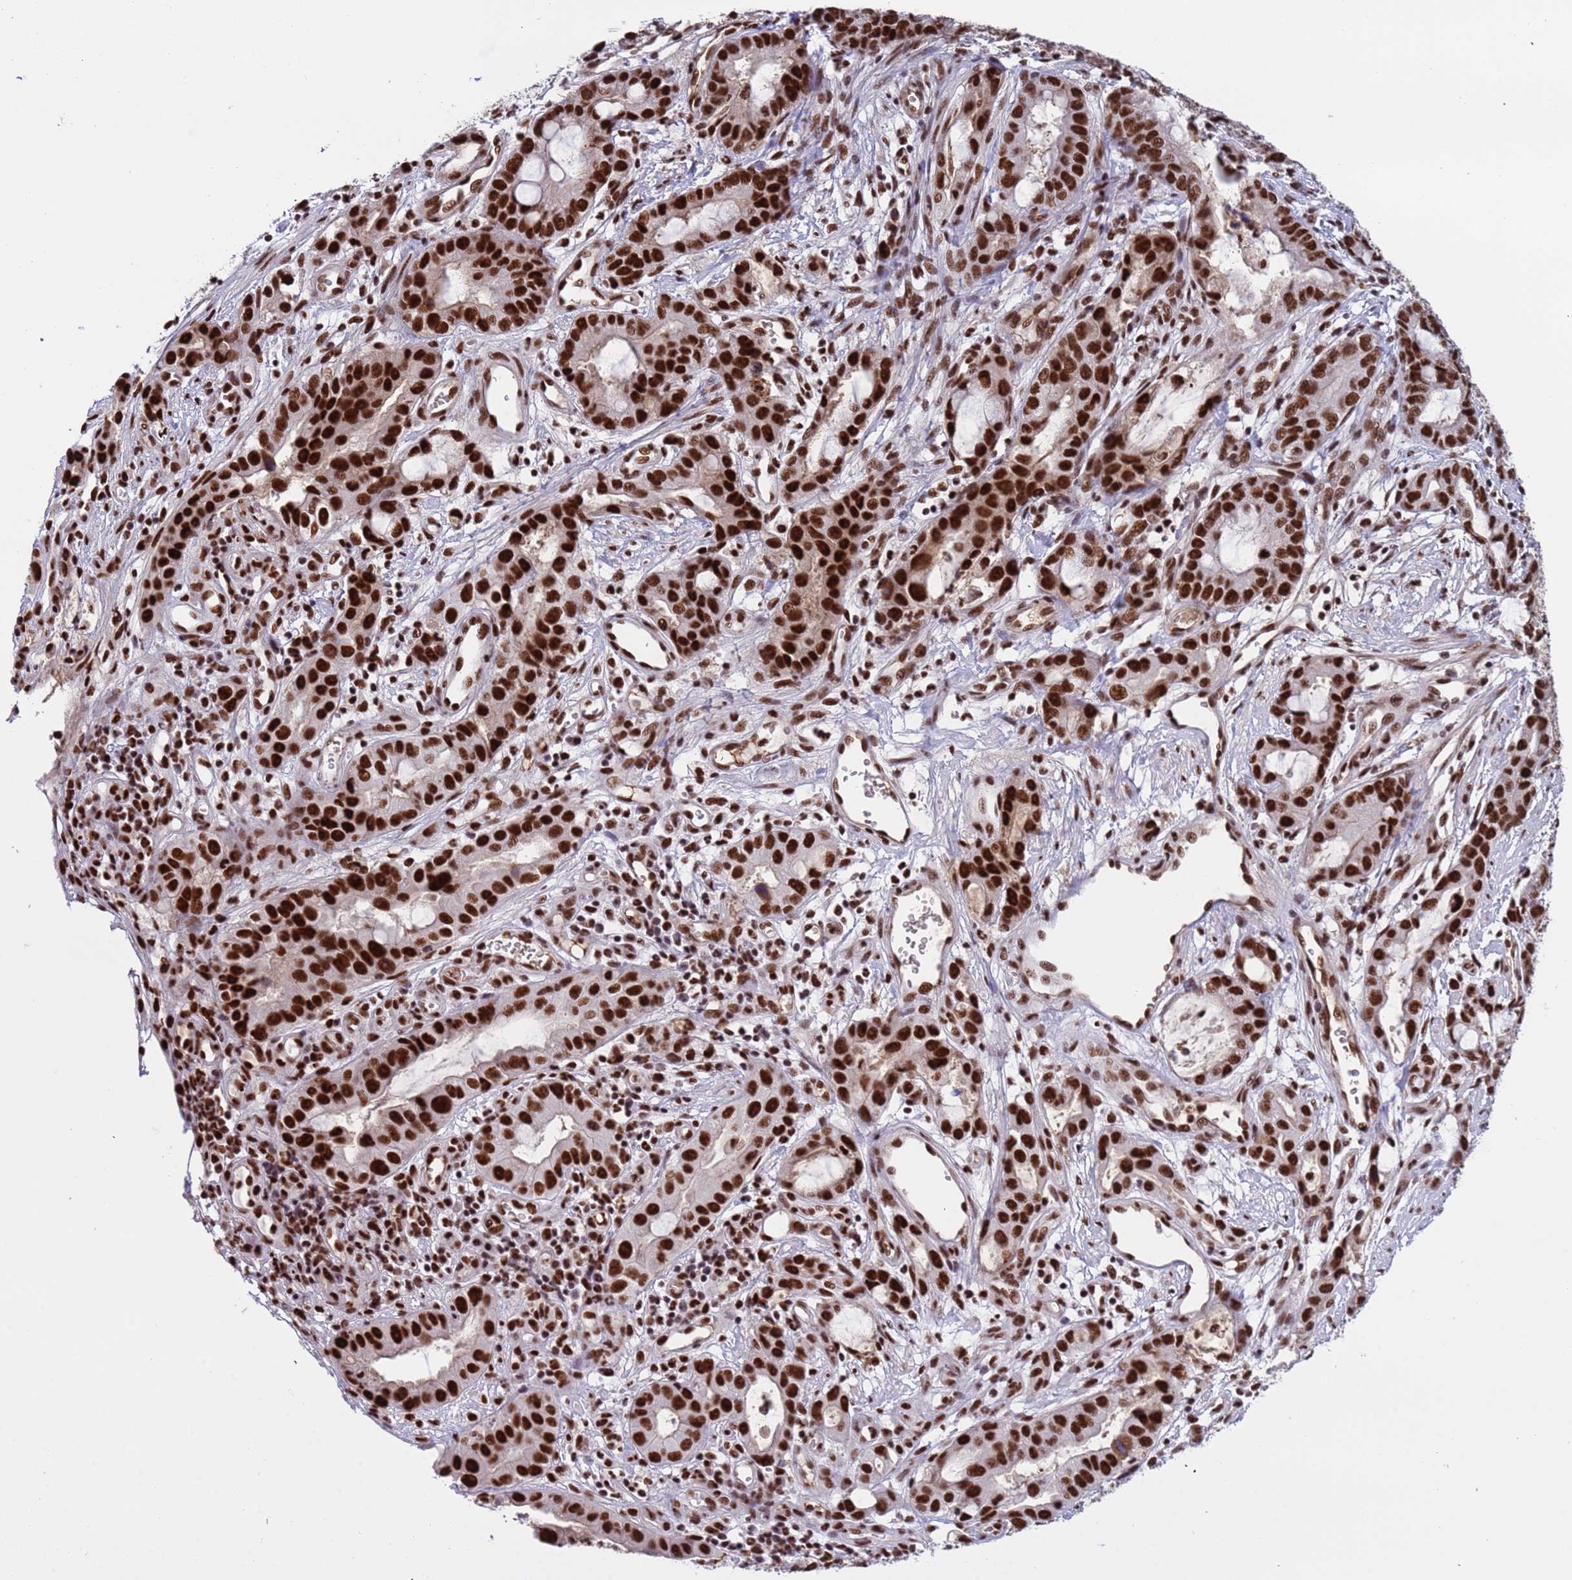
{"staining": {"intensity": "strong", "quantity": ">75%", "location": "nuclear"}, "tissue": "stomach cancer", "cell_type": "Tumor cells", "image_type": "cancer", "snomed": [{"axis": "morphology", "description": "Adenocarcinoma, NOS"}, {"axis": "topography", "description": "Stomach"}], "caption": "A high-resolution histopathology image shows IHC staining of stomach adenocarcinoma, which reveals strong nuclear staining in approximately >75% of tumor cells.", "gene": "SRRT", "patient": {"sex": "male", "age": 55}}